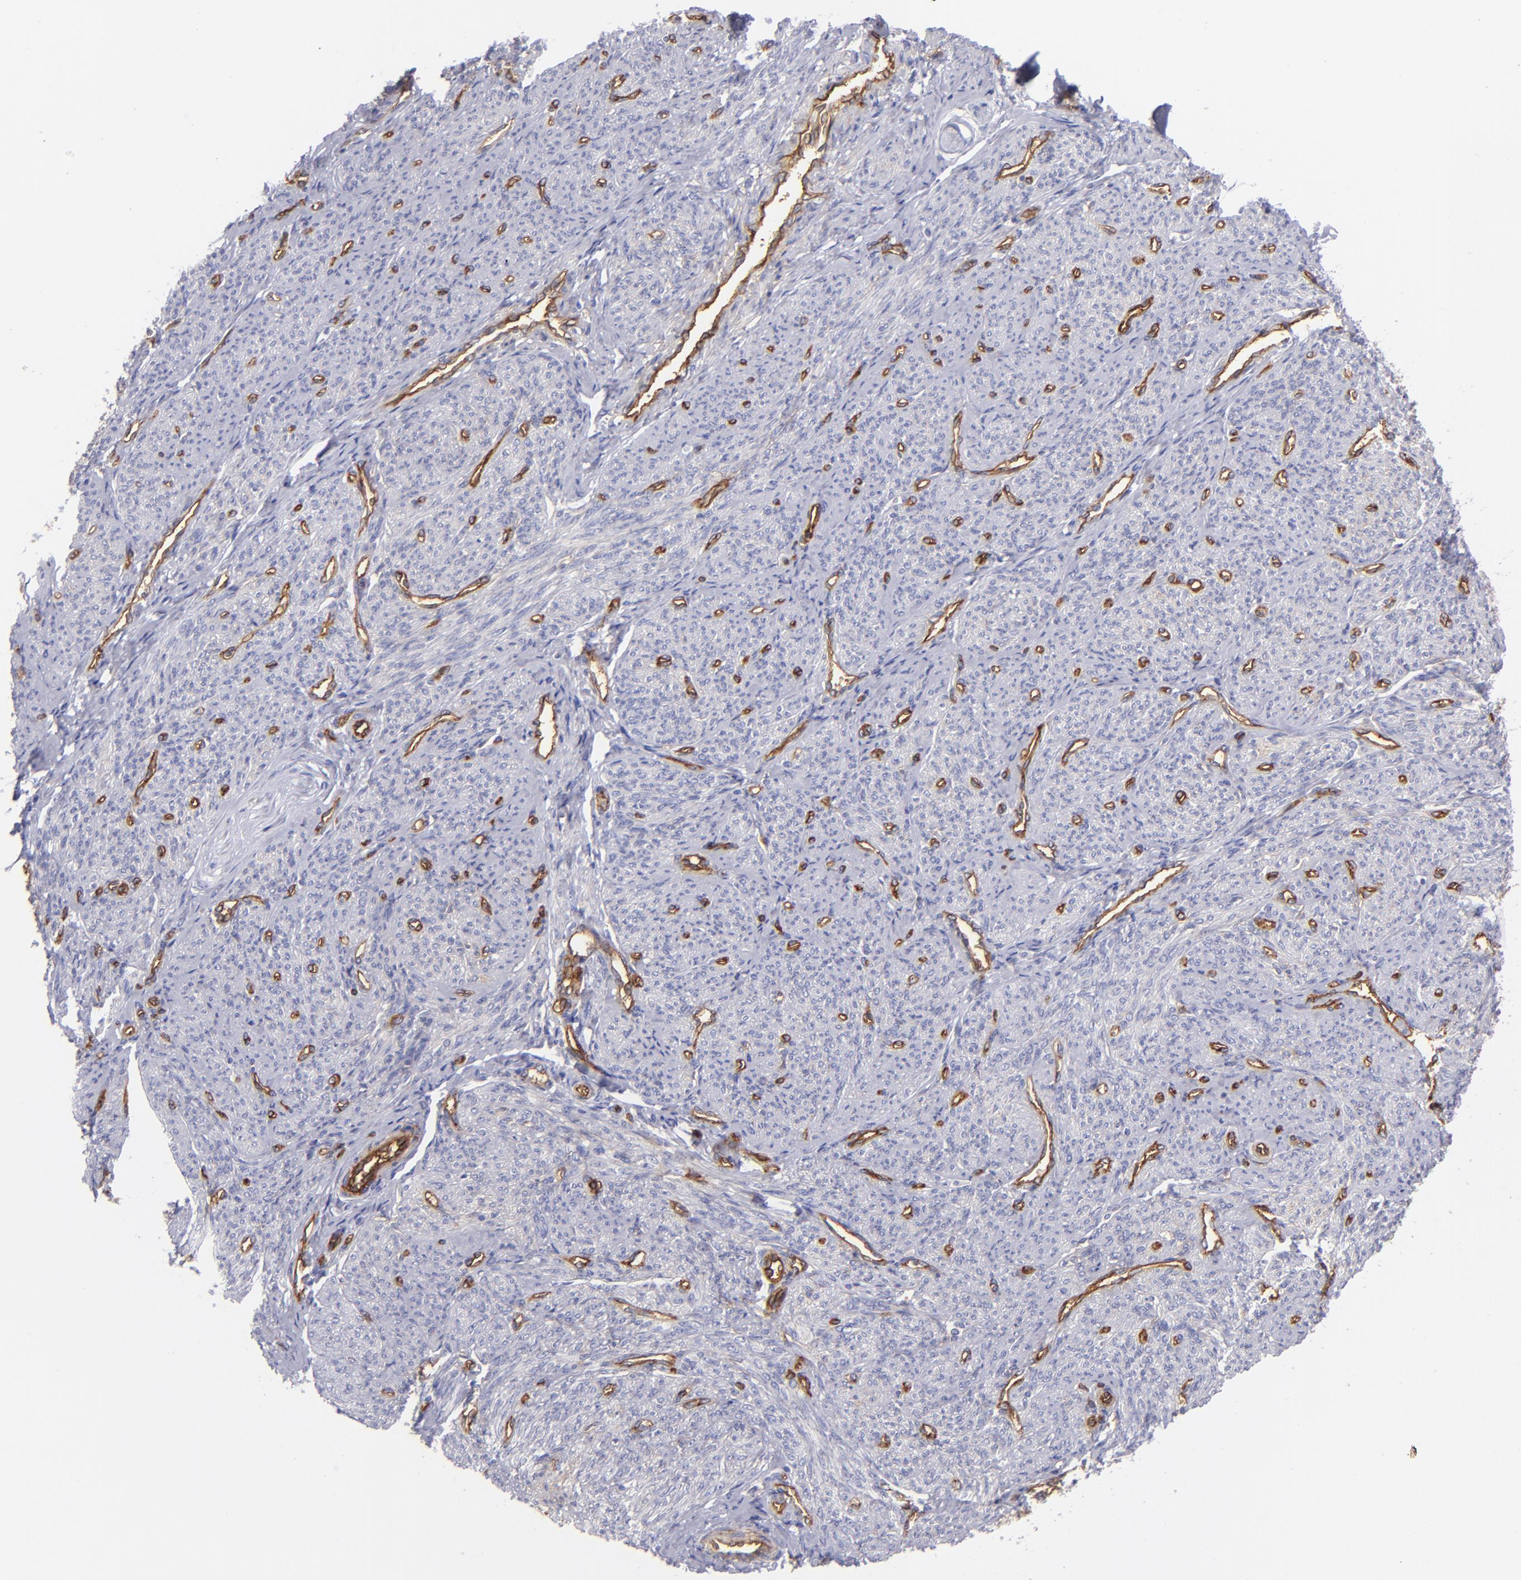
{"staining": {"intensity": "negative", "quantity": "none", "location": "none"}, "tissue": "smooth muscle", "cell_type": "Smooth muscle cells", "image_type": "normal", "snomed": [{"axis": "morphology", "description": "Normal tissue, NOS"}, {"axis": "topography", "description": "Cervix"}, {"axis": "topography", "description": "Endometrium"}], "caption": "DAB (3,3'-diaminobenzidine) immunohistochemical staining of benign smooth muscle reveals no significant positivity in smooth muscle cells. (DAB (3,3'-diaminobenzidine) immunohistochemistry (IHC) visualized using brightfield microscopy, high magnification).", "gene": "ENTPD1", "patient": {"sex": "female", "age": 65}}